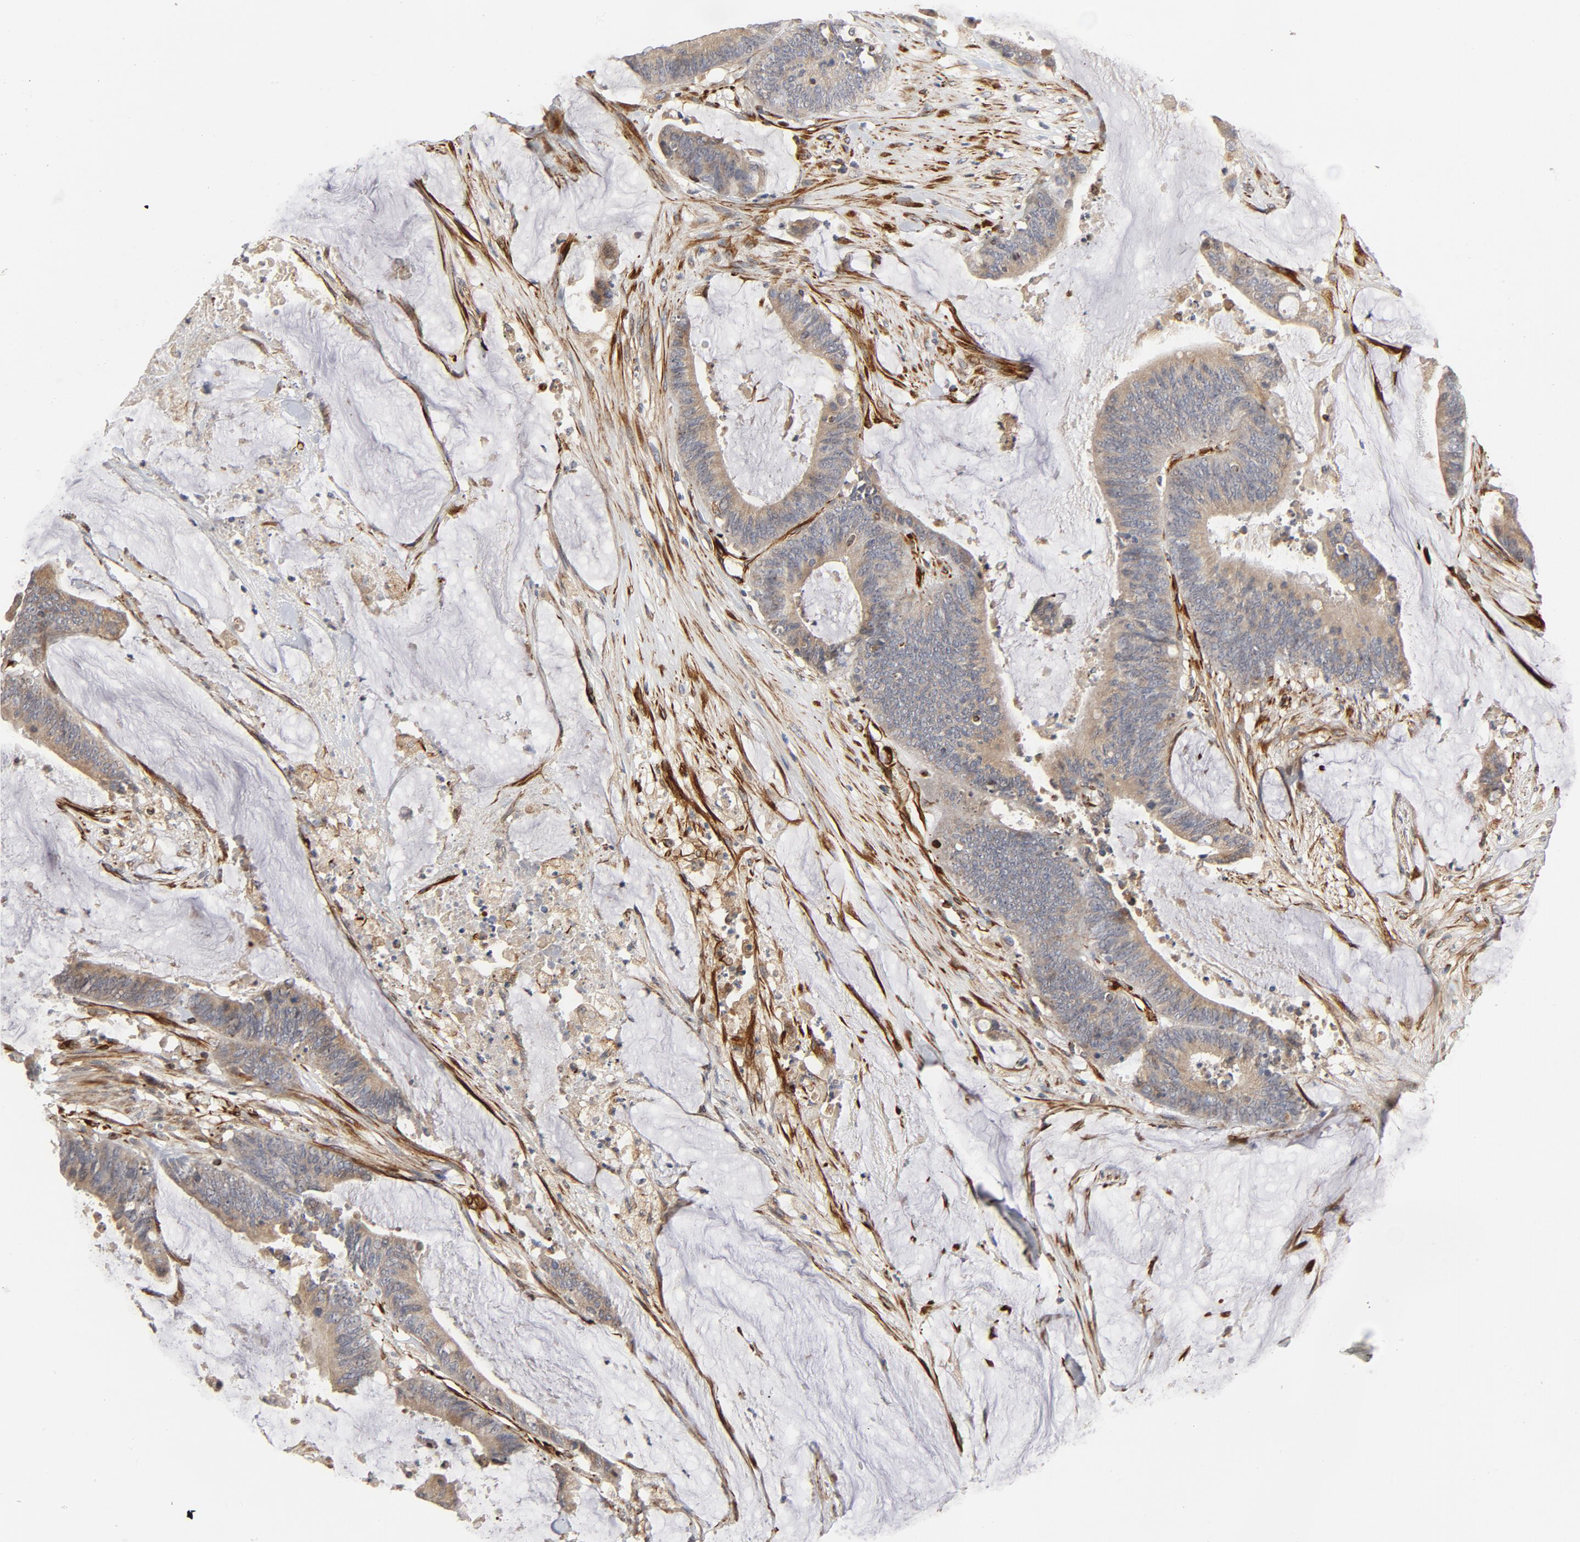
{"staining": {"intensity": "moderate", "quantity": ">75%", "location": "cytoplasmic/membranous"}, "tissue": "colorectal cancer", "cell_type": "Tumor cells", "image_type": "cancer", "snomed": [{"axis": "morphology", "description": "Adenocarcinoma, NOS"}, {"axis": "topography", "description": "Rectum"}], "caption": "Protein analysis of colorectal cancer tissue demonstrates moderate cytoplasmic/membranous expression in approximately >75% of tumor cells. Immunohistochemistry stains the protein in brown and the nuclei are stained blue.", "gene": "FAM118A", "patient": {"sex": "female", "age": 66}}